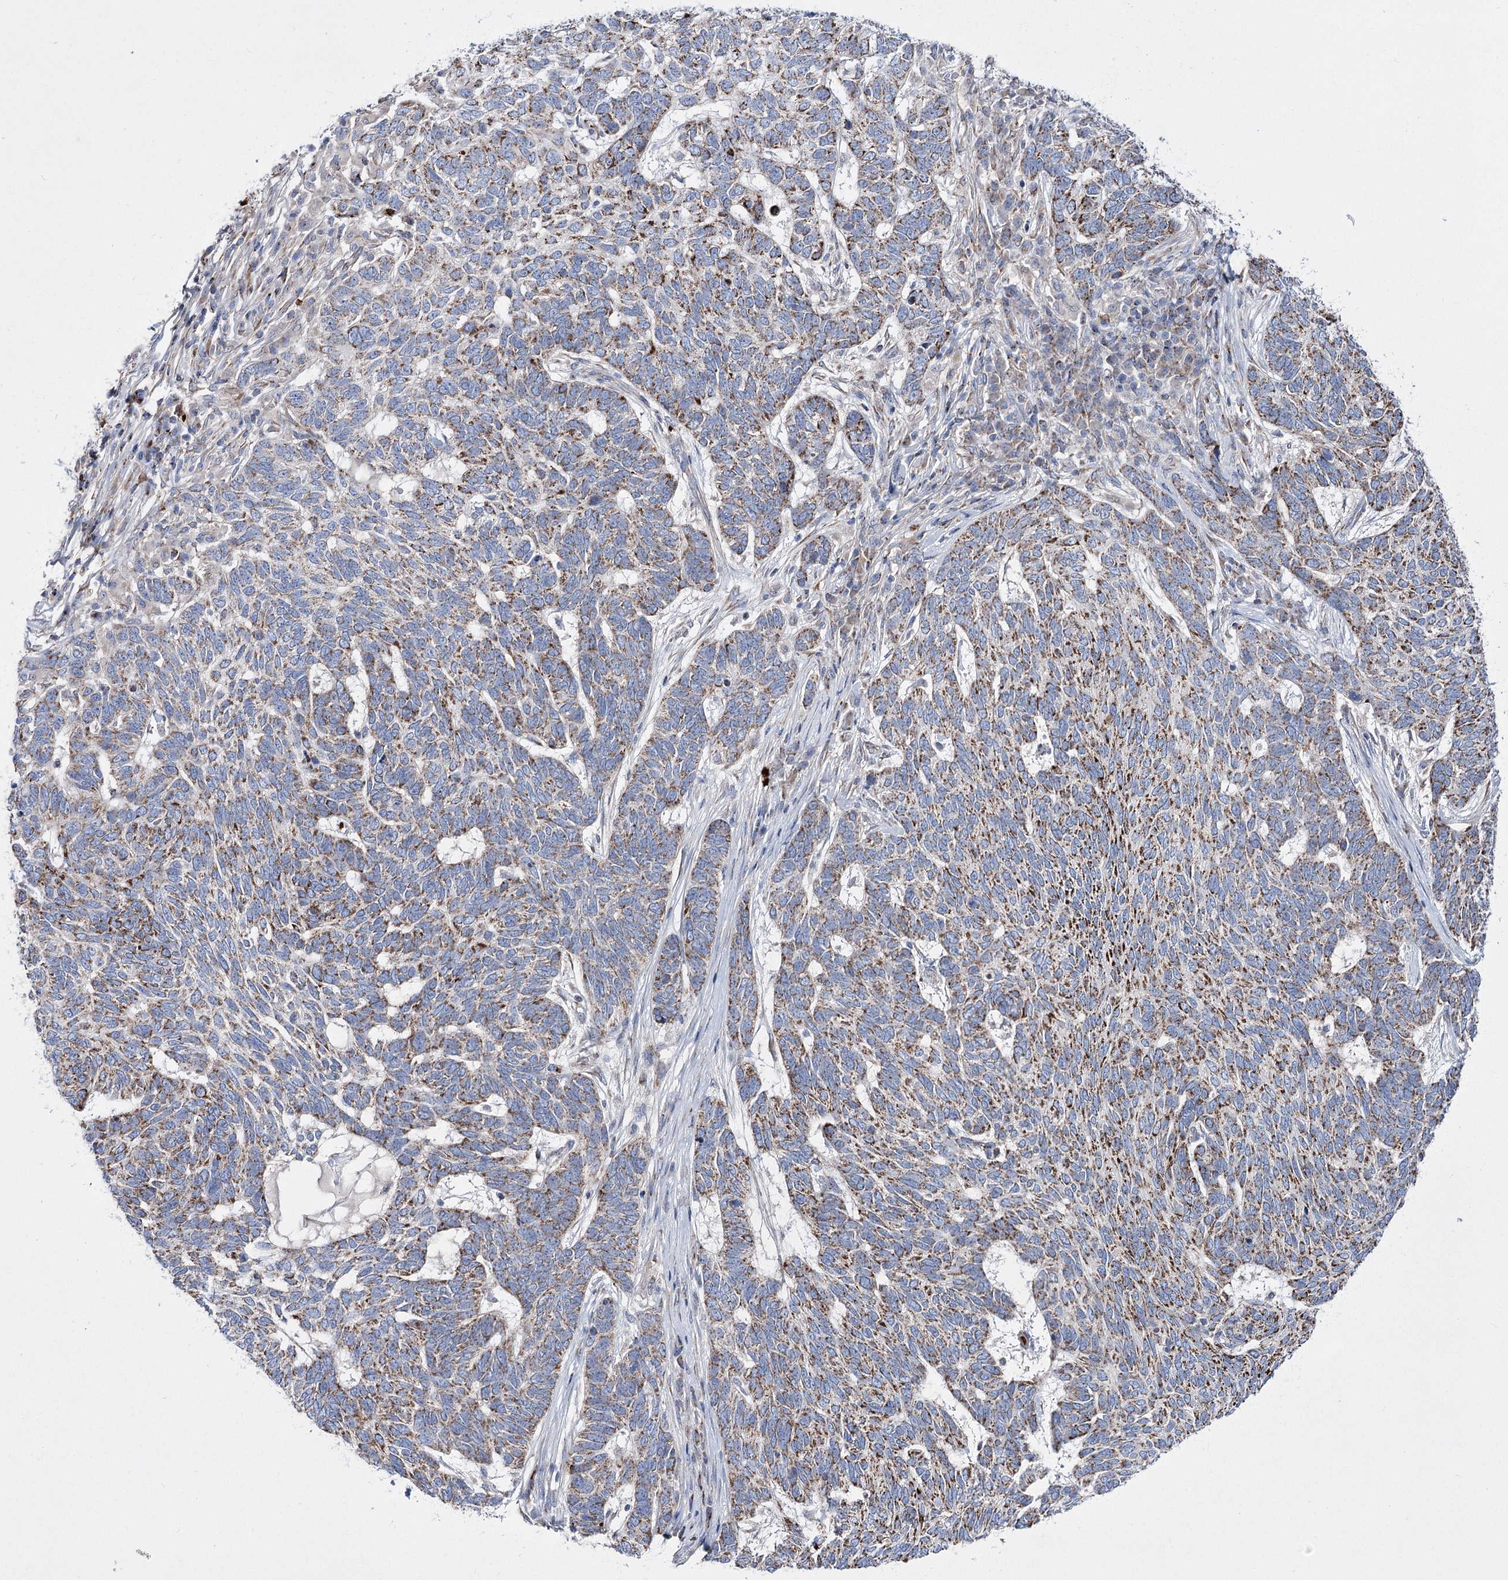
{"staining": {"intensity": "strong", "quantity": "25%-75%", "location": "cytoplasmic/membranous"}, "tissue": "skin cancer", "cell_type": "Tumor cells", "image_type": "cancer", "snomed": [{"axis": "morphology", "description": "Basal cell carcinoma"}, {"axis": "topography", "description": "Skin"}], "caption": "IHC image of human basal cell carcinoma (skin) stained for a protein (brown), which demonstrates high levels of strong cytoplasmic/membranous expression in about 25%-75% of tumor cells.", "gene": "OSBPL5", "patient": {"sex": "female", "age": 65}}